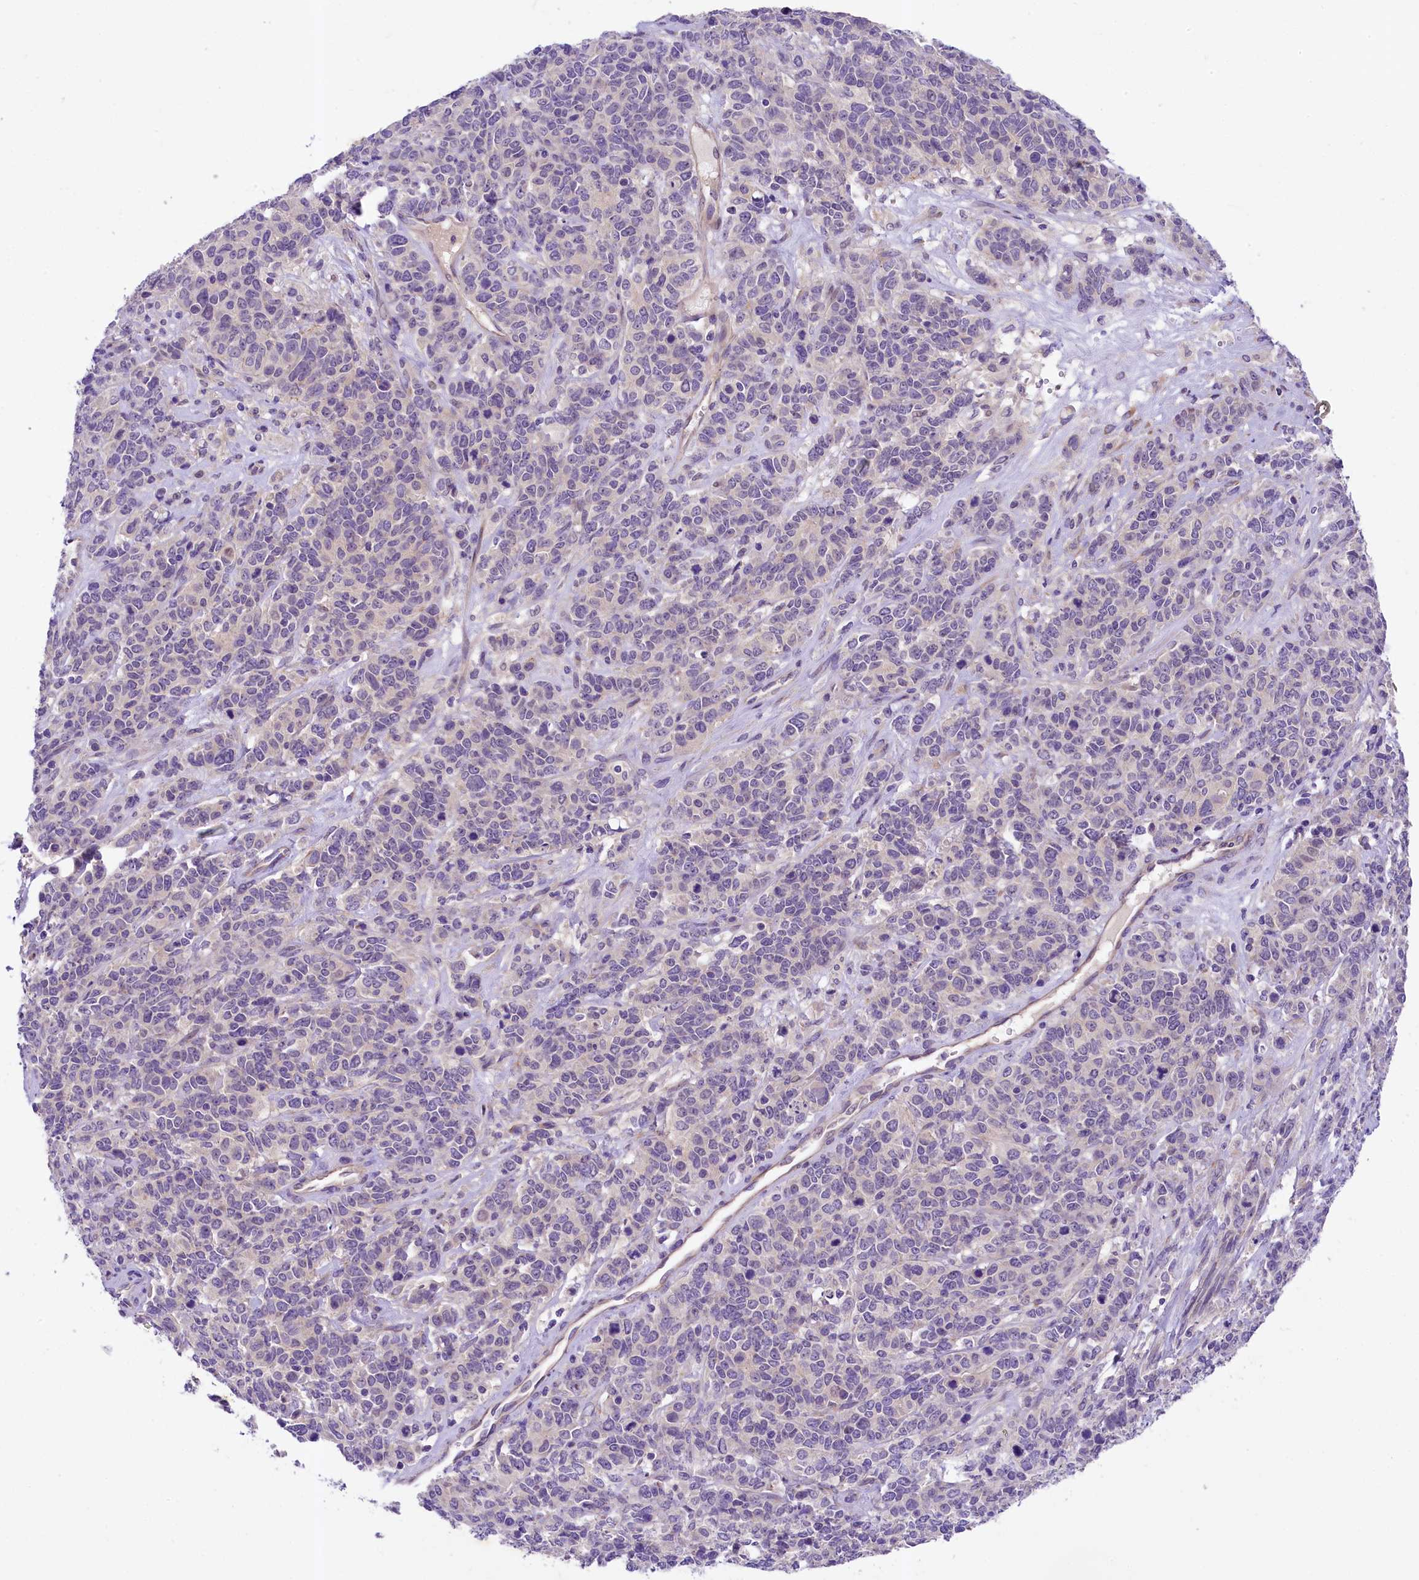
{"staining": {"intensity": "negative", "quantity": "none", "location": "none"}, "tissue": "cervical cancer", "cell_type": "Tumor cells", "image_type": "cancer", "snomed": [{"axis": "morphology", "description": "Squamous cell carcinoma, NOS"}, {"axis": "topography", "description": "Cervix"}], "caption": "Immunohistochemistry image of neoplastic tissue: human cervical cancer (squamous cell carcinoma) stained with DAB (3,3'-diaminobenzidine) shows no significant protein positivity in tumor cells.", "gene": "UBXN6", "patient": {"sex": "female", "age": 60}}